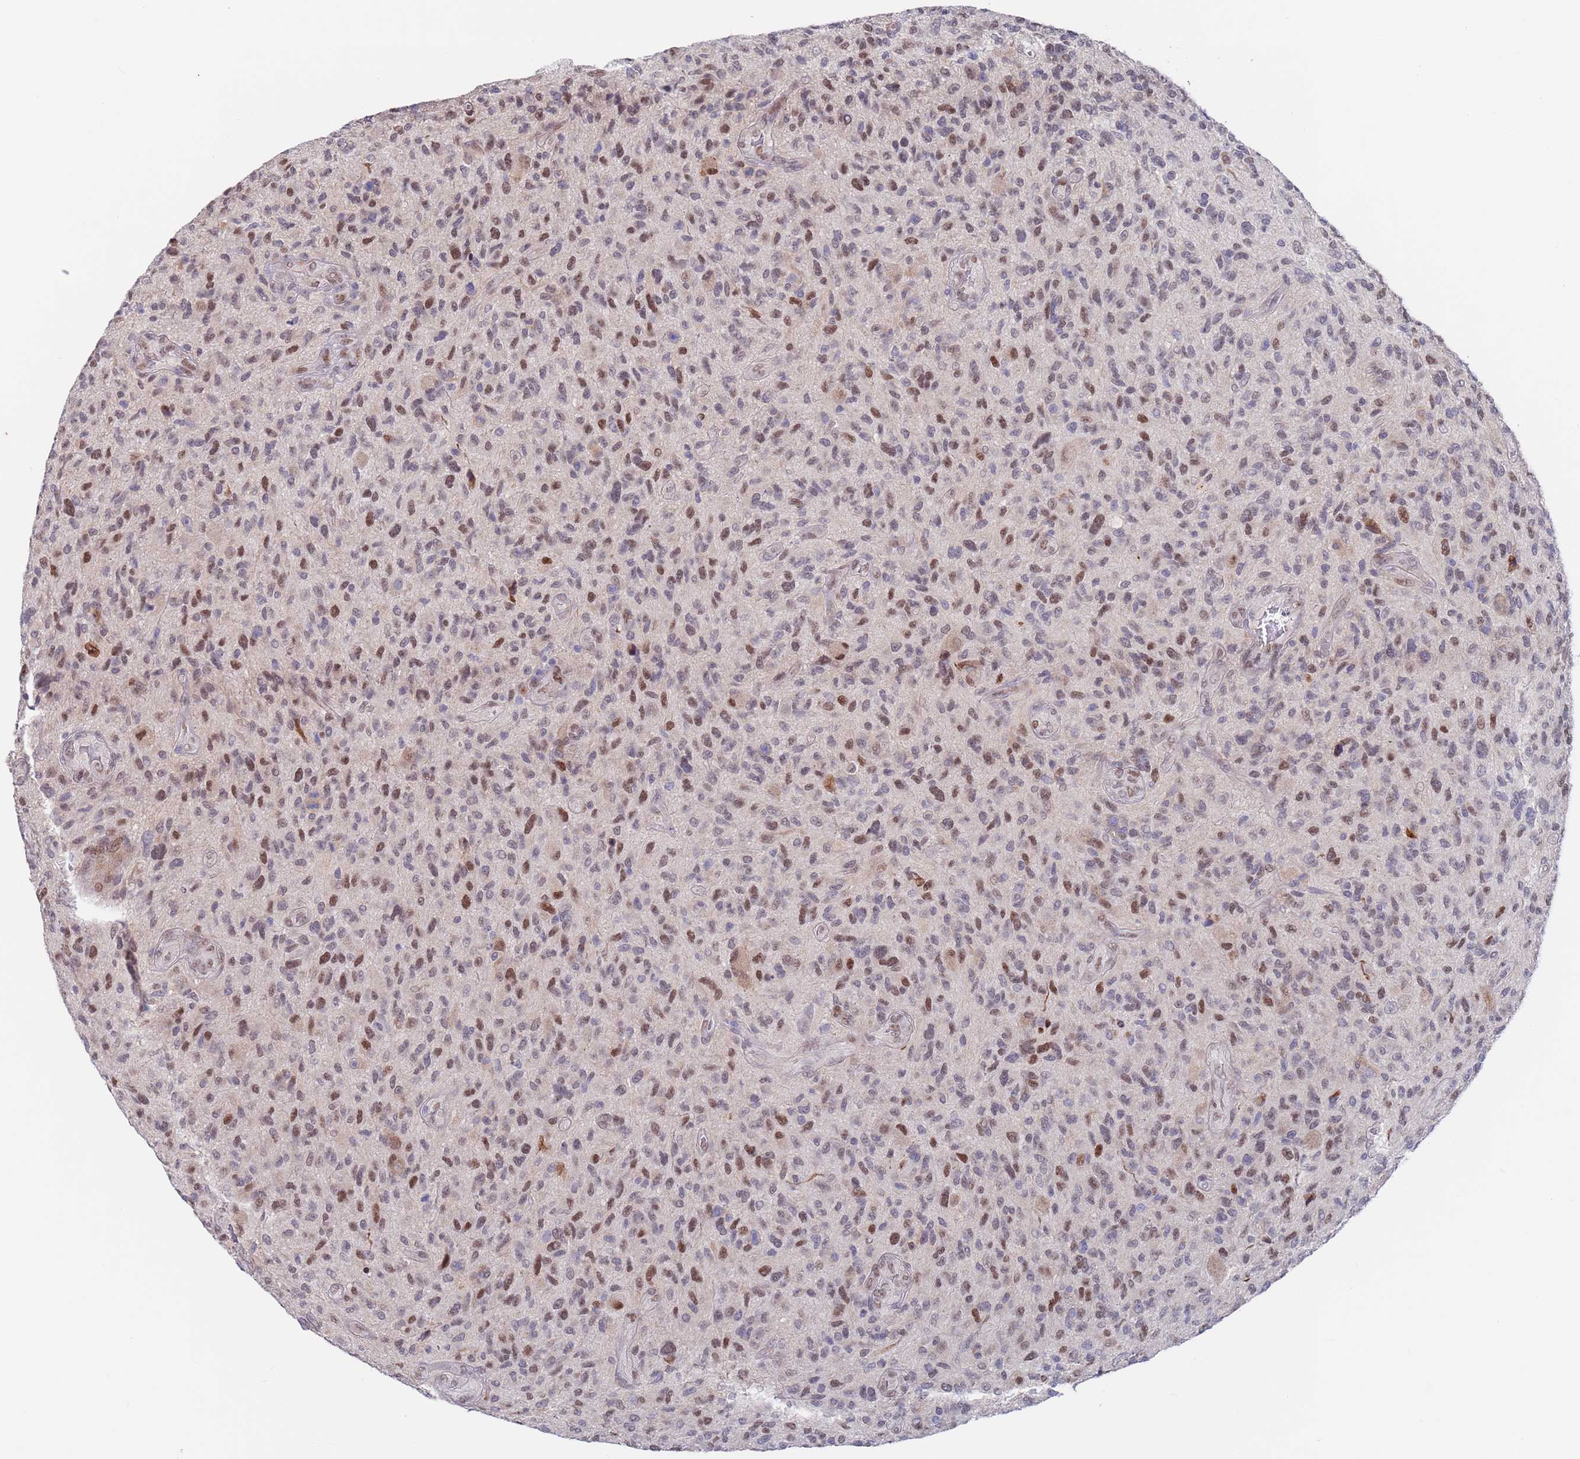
{"staining": {"intensity": "moderate", "quantity": "<25%", "location": "nuclear"}, "tissue": "glioma", "cell_type": "Tumor cells", "image_type": "cancer", "snomed": [{"axis": "morphology", "description": "Glioma, malignant, High grade"}, {"axis": "topography", "description": "Brain"}], "caption": "A photomicrograph of human malignant glioma (high-grade) stained for a protein demonstrates moderate nuclear brown staining in tumor cells. (IHC, brightfield microscopy, high magnification).", "gene": "FBXO27", "patient": {"sex": "male", "age": 47}}